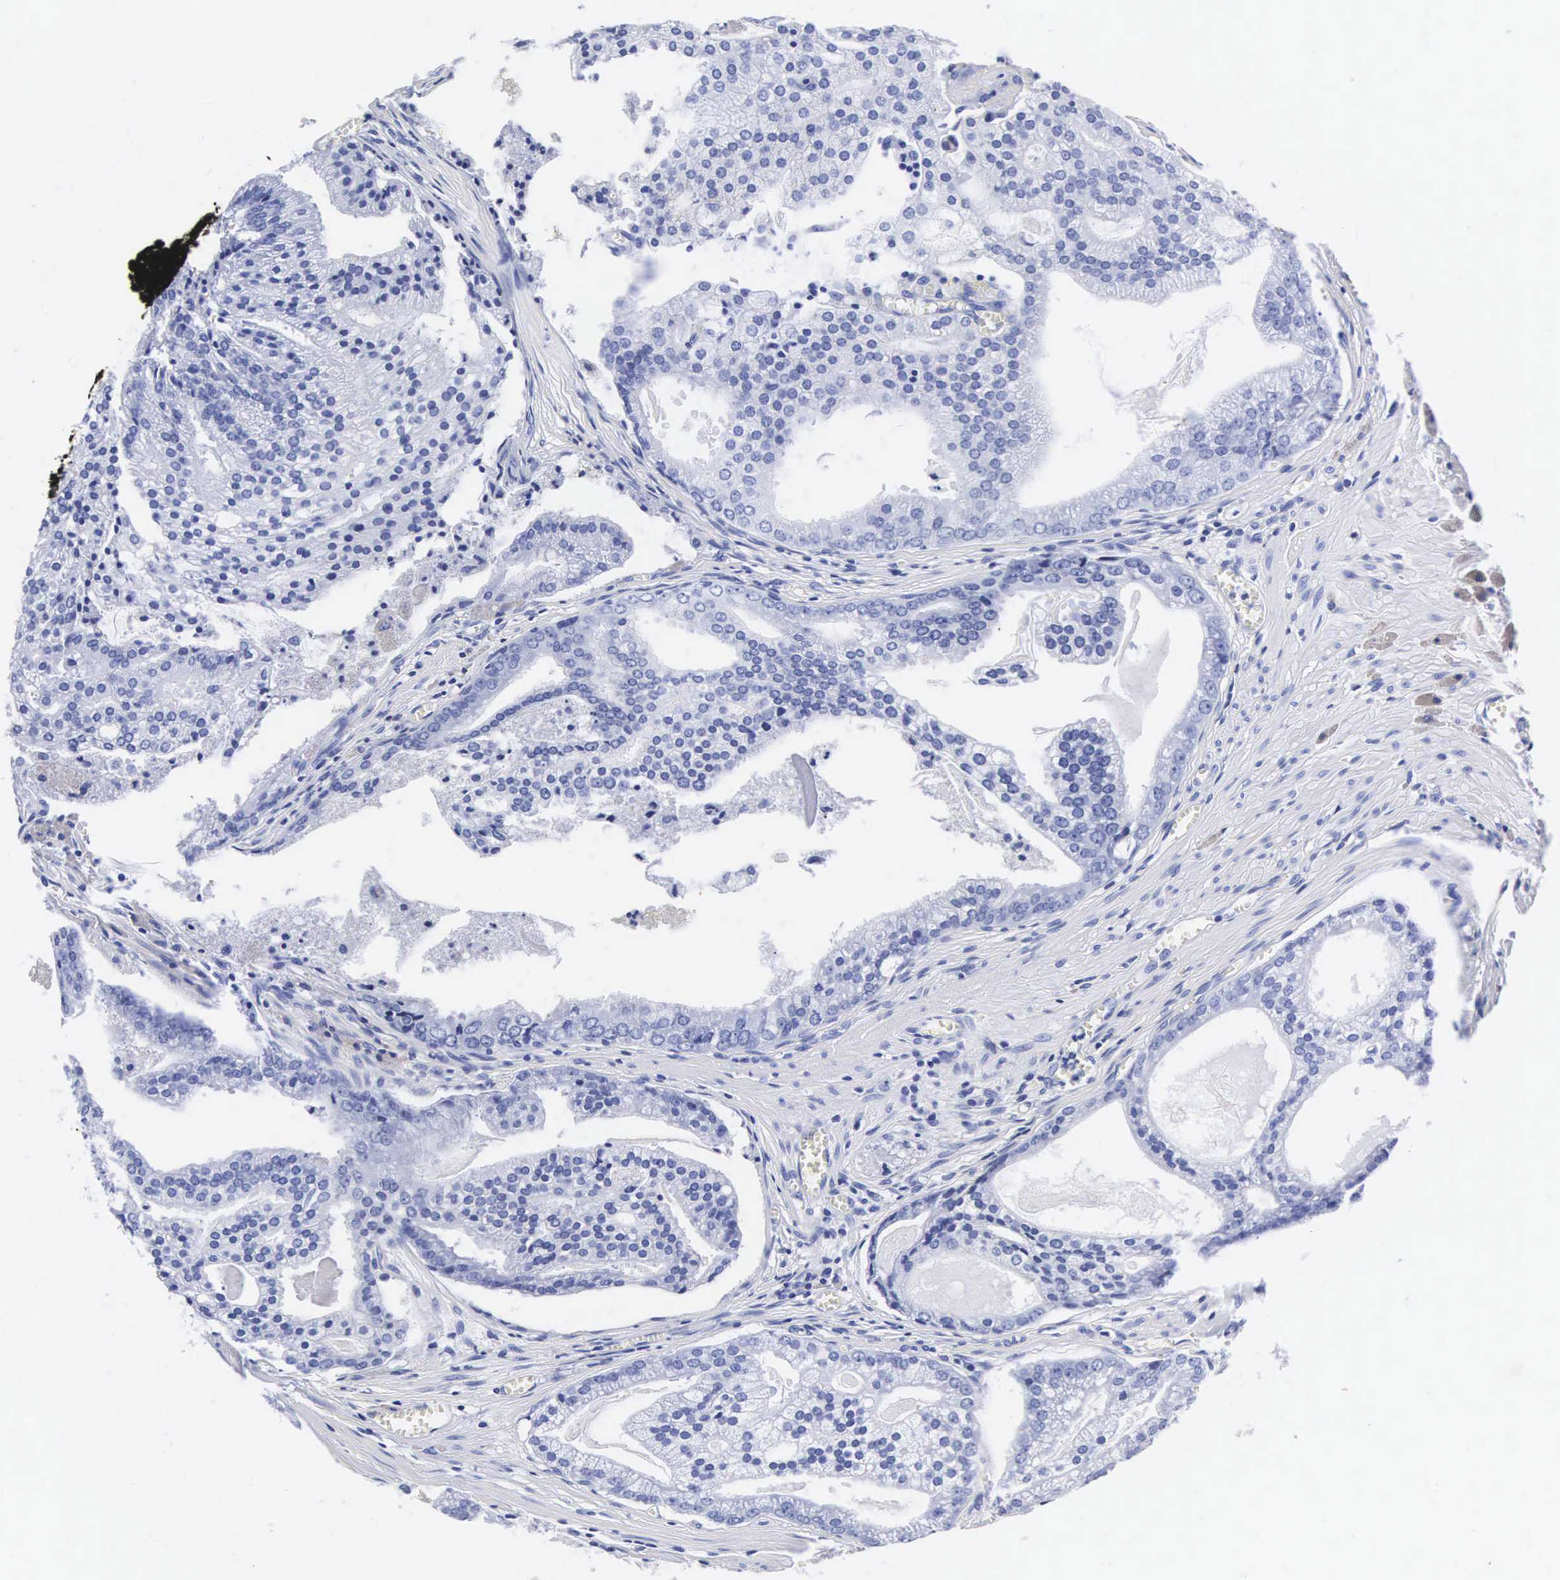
{"staining": {"intensity": "negative", "quantity": "none", "location": "none"}, "tissue": "prostate cancer", "cell_type": "Tumor cells", "image_type": "cancer", "snomed": [{"axis": "morphology", "description": "Adenocarcinoma, High grade"}, {"axis": "topography", "description": "Prostate"}], "caption": "This is an immunohistochemistry (IHC) micrograph of human prostate cancer. There is no positivity in tumor cells.", "gene": "INS", "patient": {"sex": "male", "age": 56}}